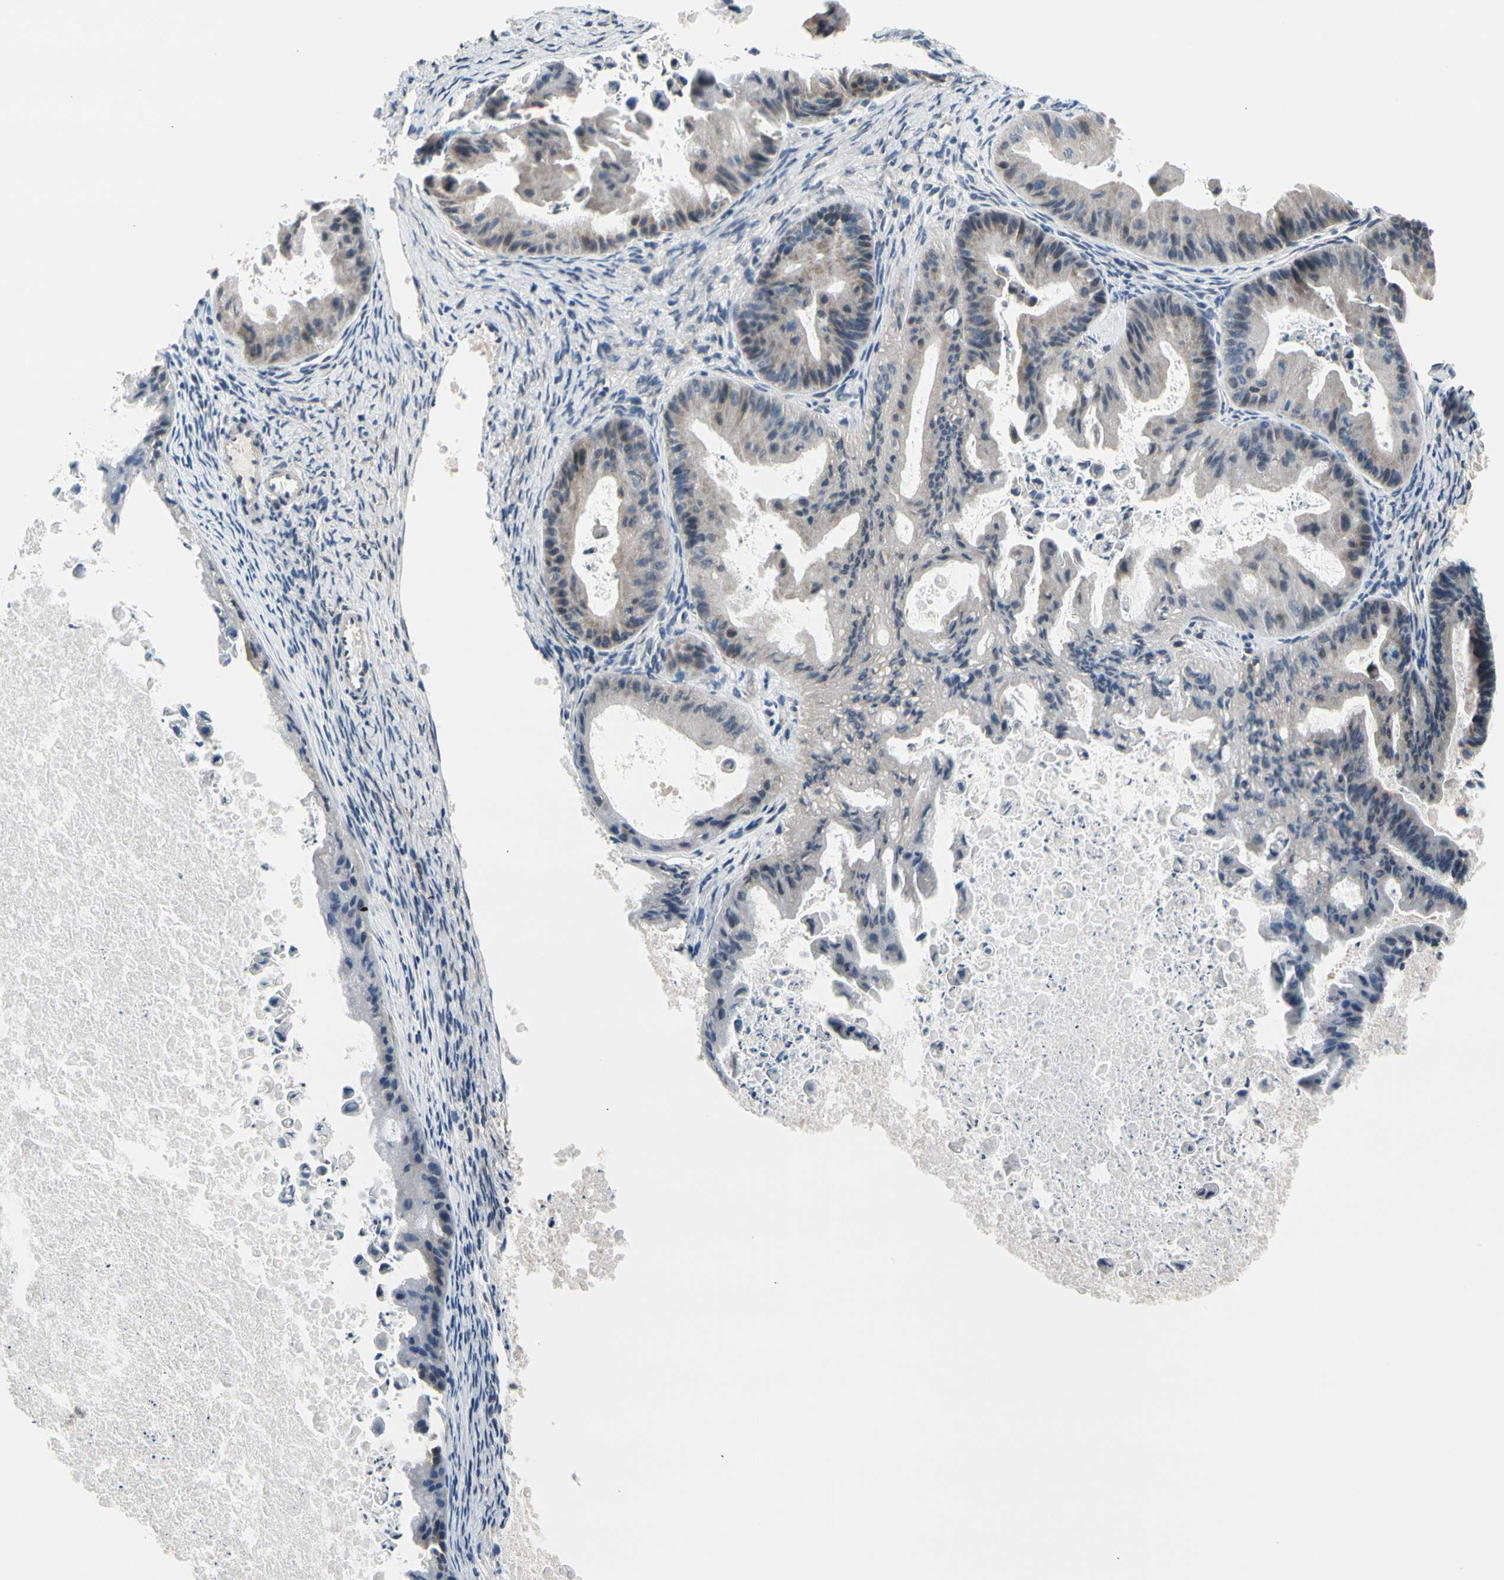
{"staining": {"intensity": "negative", "quantity": "none", "location": "none"}, "tissue": "ovarian cancer", "cell_type": "Tumor cells", "image_type": "cancer", "snomed": [{"axis": "morphology", "description": "Cystadenocarcinoma, mucinous, NOS"}, {"axis": "topography", "description": "Ovary"}], "caption": "The histopathology image demonstrates no staining of tumor cells in ovarian cancer. (DAB (3,3'-diaminobenzidine) immunohistochemistry, high magnification).", "gene": "NFASC", "patient": {"sex": "female", "age": 37}}